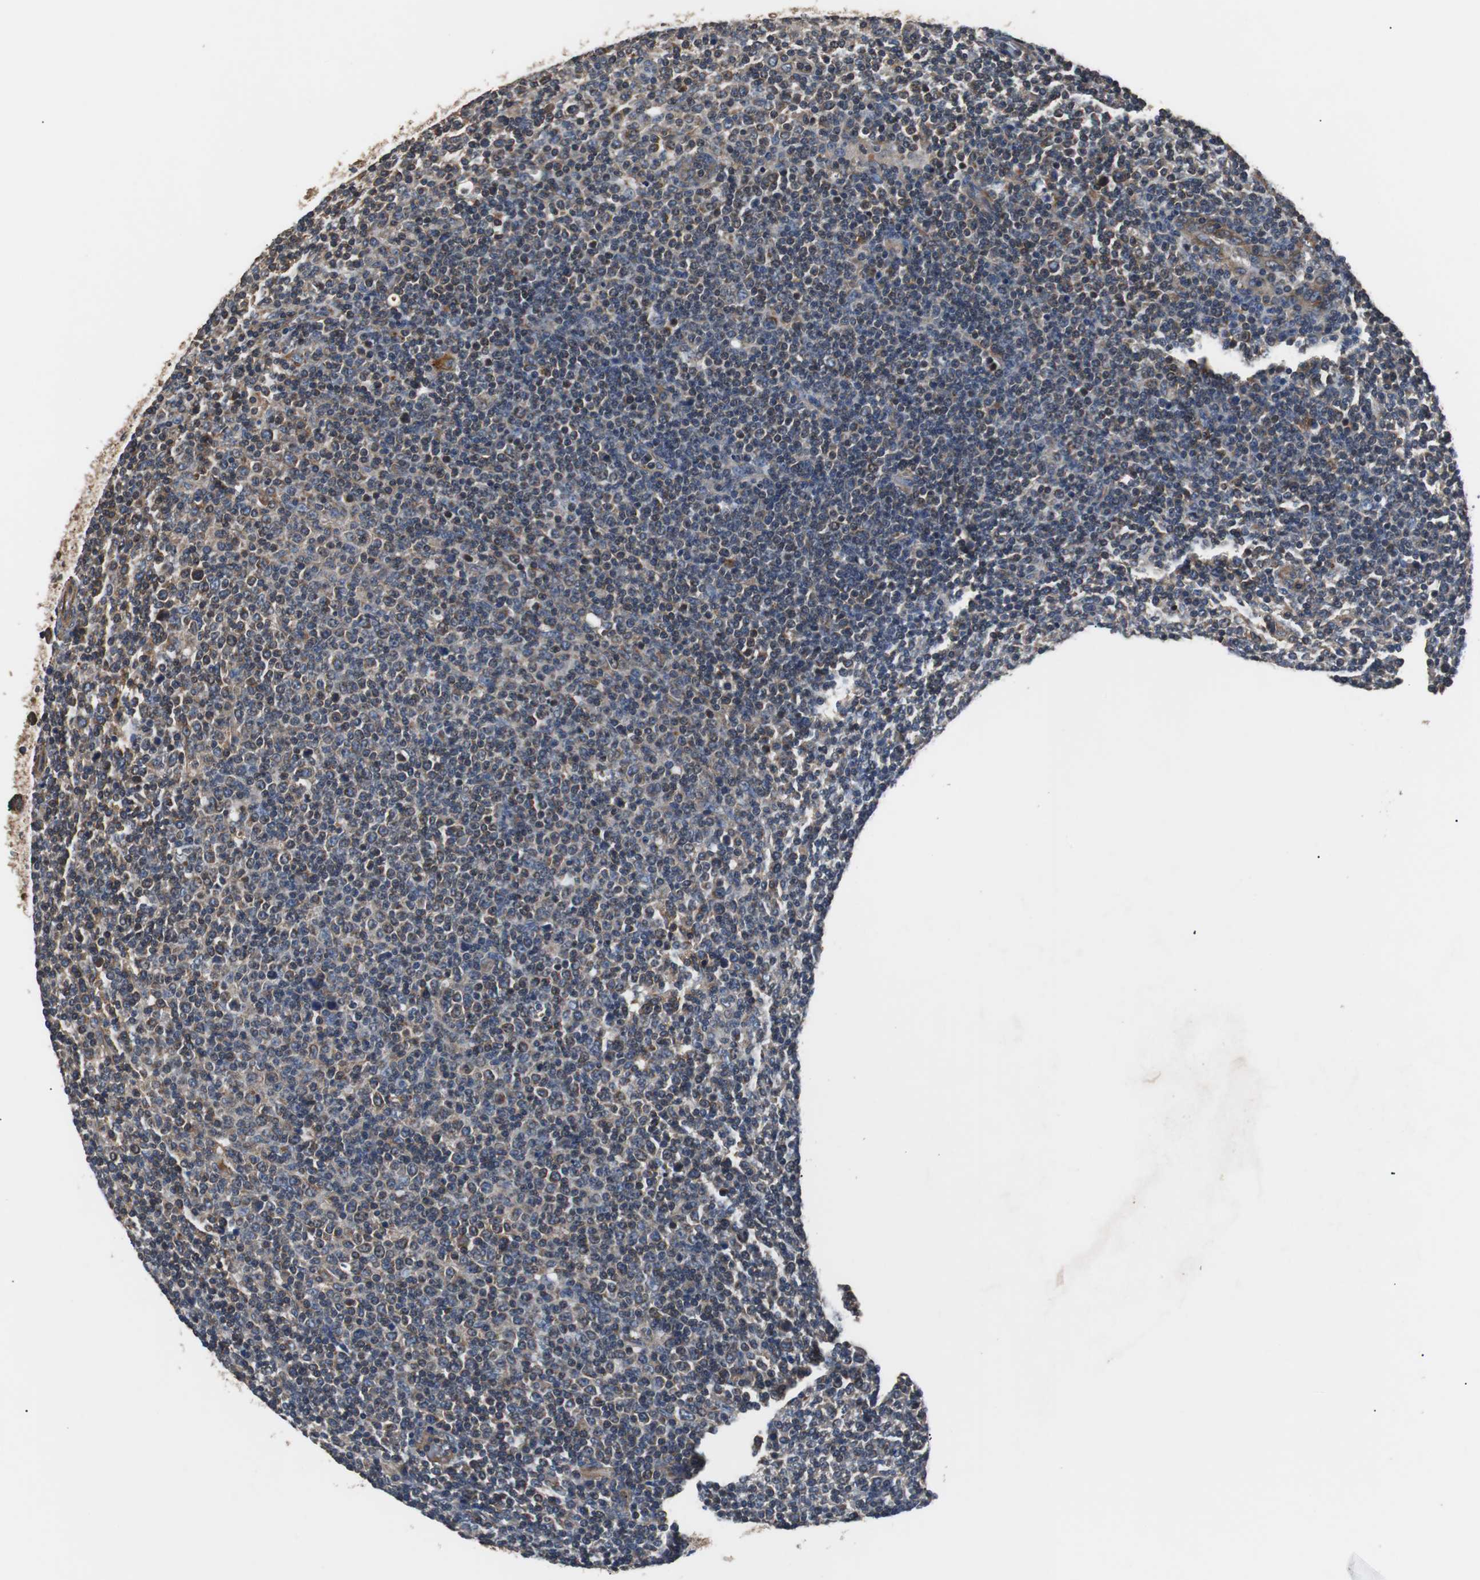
{"staining": {"intensity": "moderate", "quantity": "25%-75%", "location": "cytoplasmic/membranous"}, "tissue": "lymphoma", "cell_type": "Tumor cells", "image_type": "cancer", "snomed": [{"axis": "morphology", "description": "Malignant lymphoma, non-Hodgkin's type, Low grade"}, {"axis": "topography", "description": "Lymph node"}], "caption": "Lymphoma was stained to show a protein in brown. There is medium levels of moderate cytoplasmic/membranous expression in about 25%-75% of tumor cells. (DAB (3,3'-diaminobenzidine) IHC, brown staining for protein, blue staining for nuclei).", "gene": "PITRM1", "patient": {"sex": "male", "age": 70}}